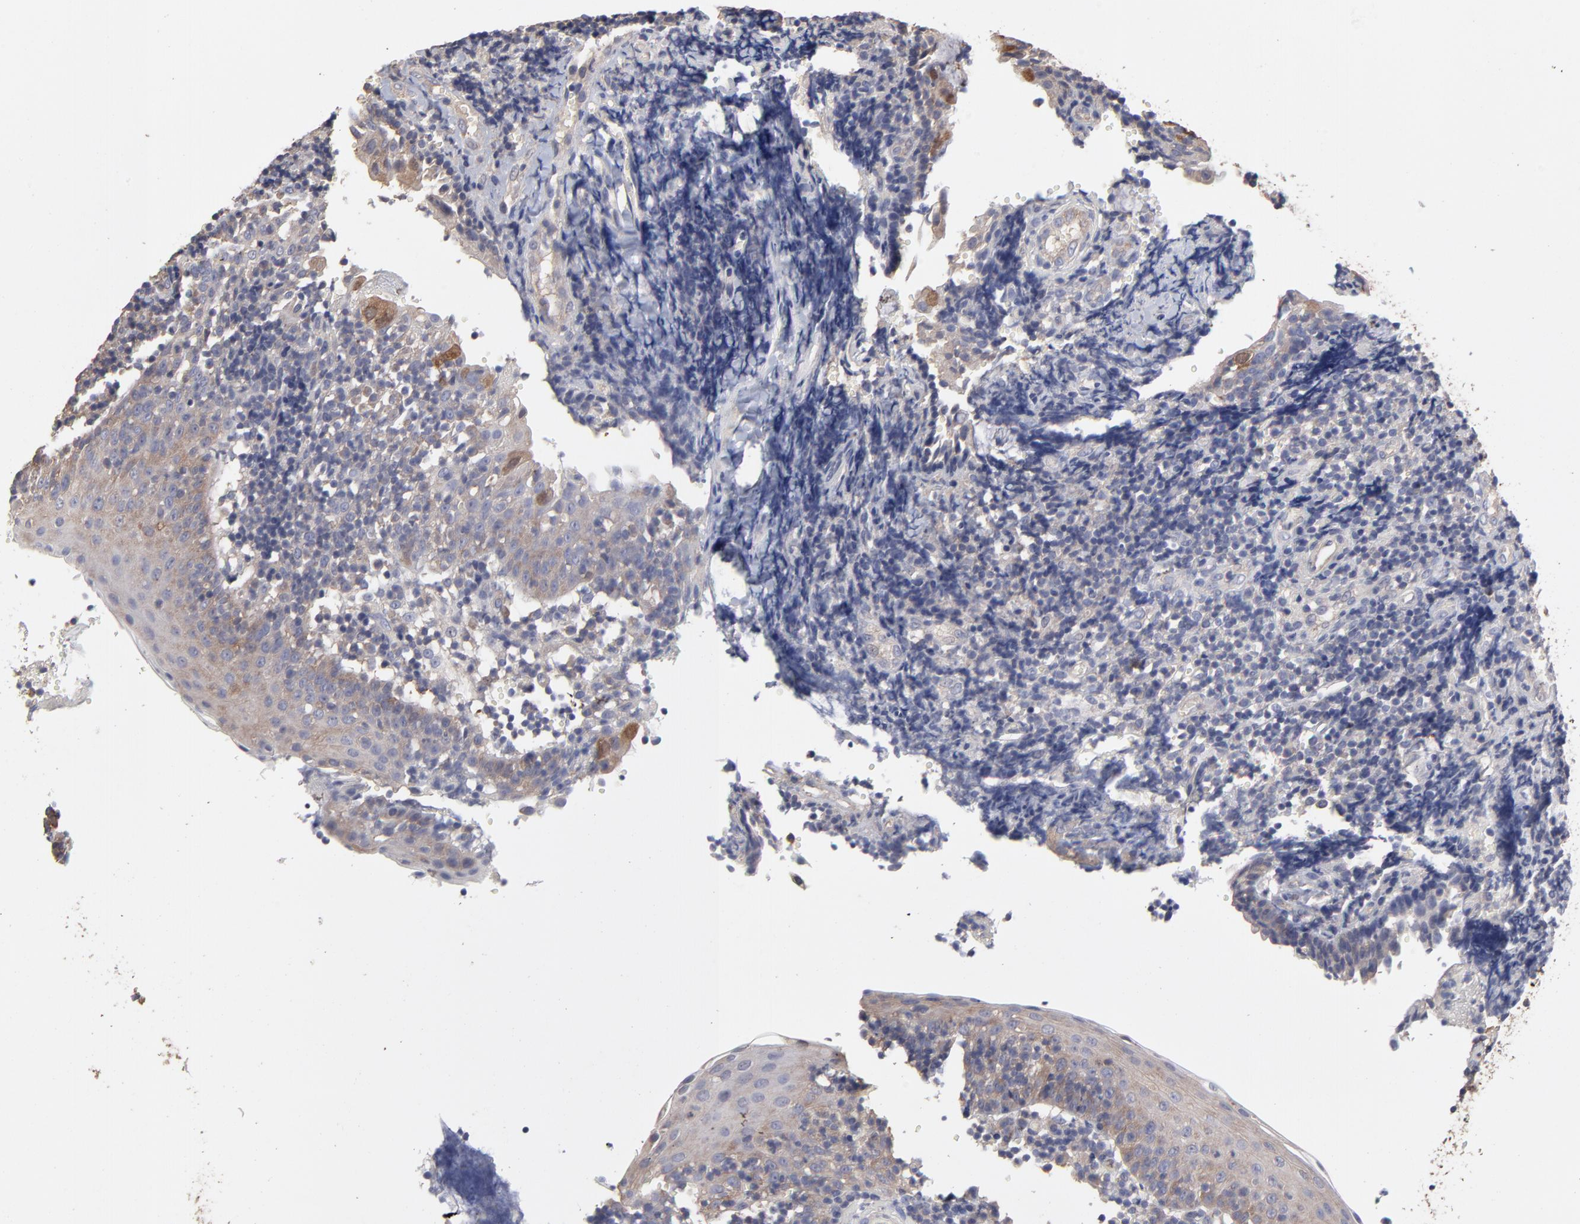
{"staining": {"intensity": "moderate", "quantity": "<25%", "location": "cytoplasmic/membranous"}, "tissue": "tonsil", "cell_type": "Germinal center cells", "image_type": "normal", "snomed": [{"axis": "morphology", "description": "Normal tissue, NOS"}, {"axis": "topography", "description": "Tonsil"}], "caption": "Benign tonsil was stained to show a protein in brown. There is low levels of moderate cytoplasmic/membranous staining in approximately <25% of germinal center cells.", "gene": "TANGO2", "patient": {"sex": "female", "age": 40}}